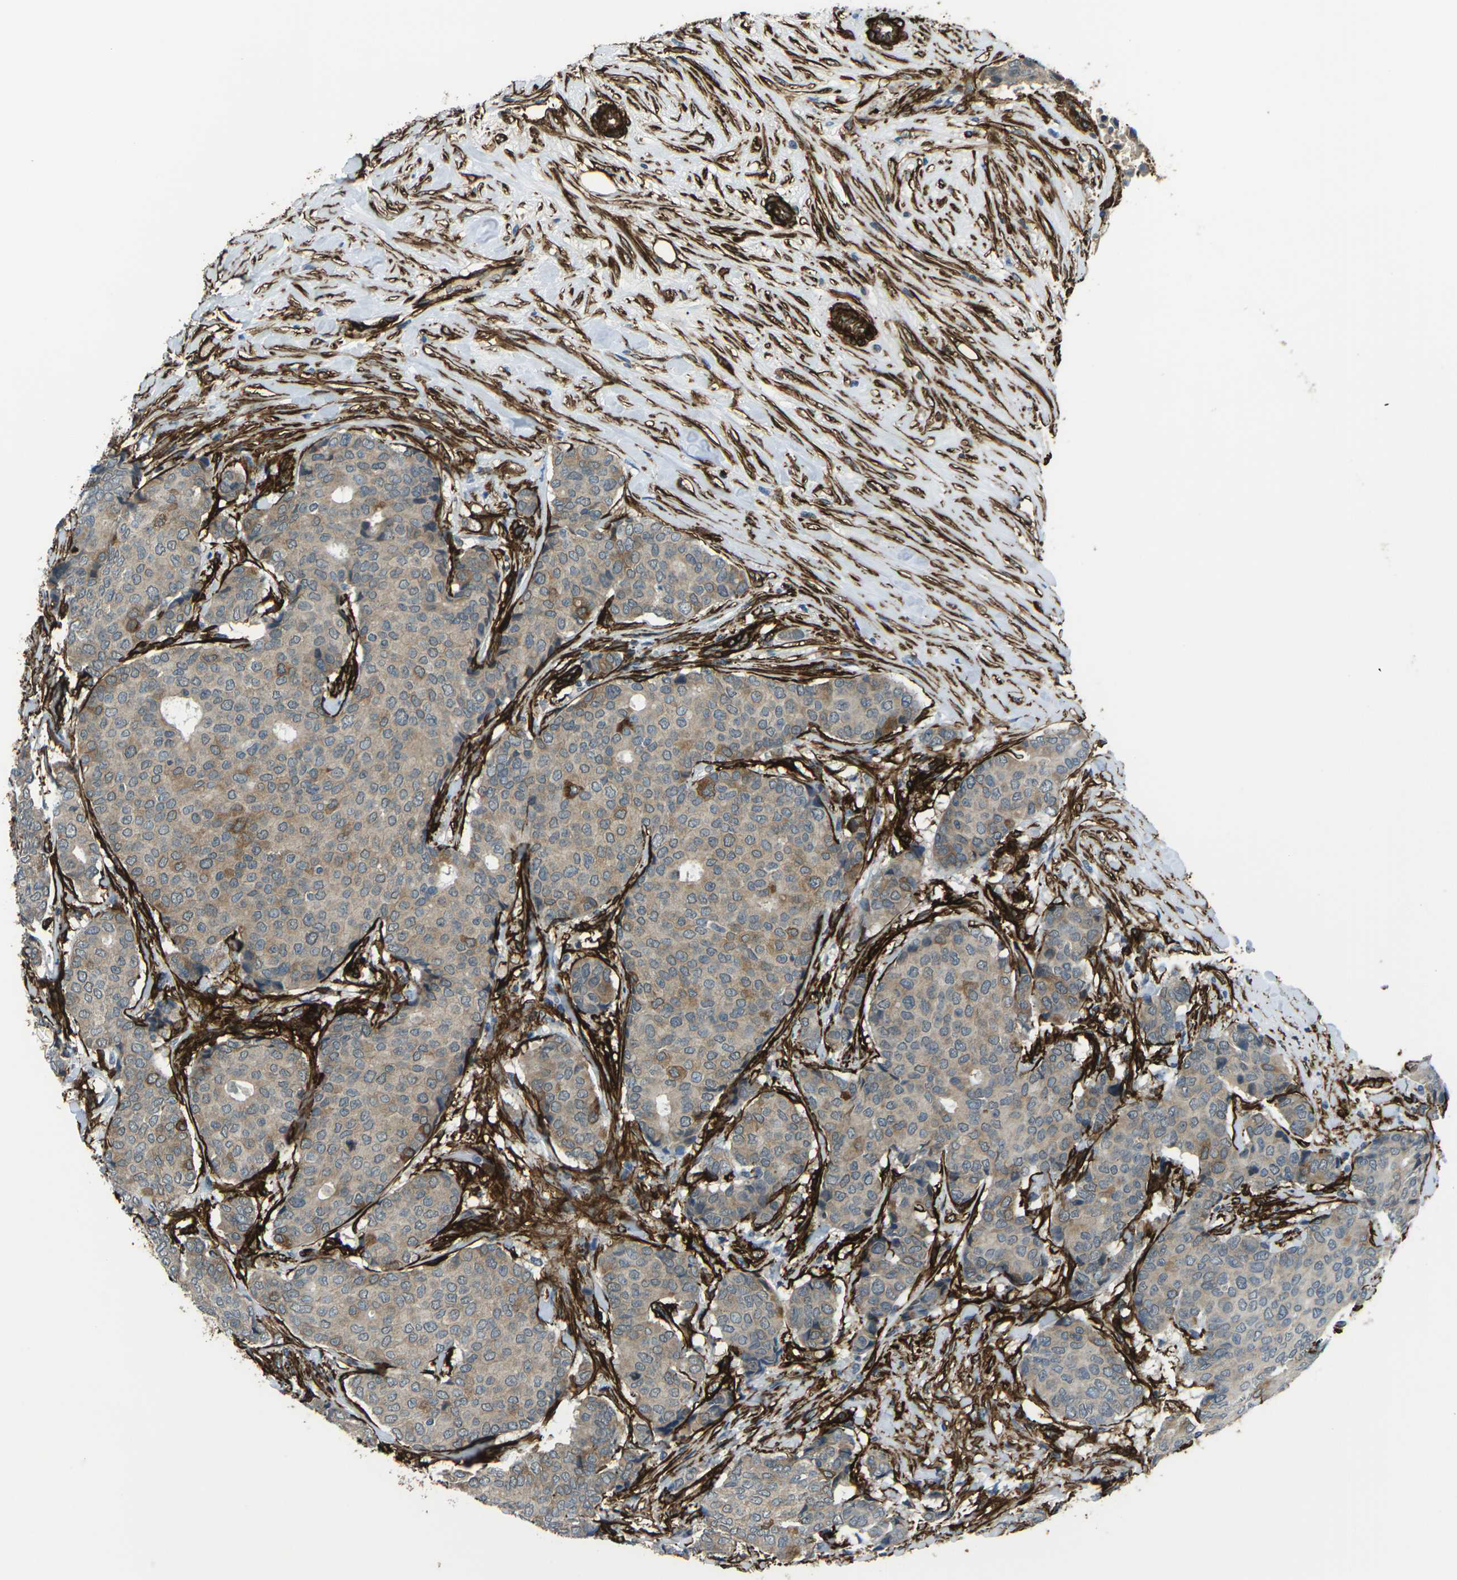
{"staining": {"intensity": "weak", "quantity": ">75%", "location": "cytoplasmic/membranous"}, "tissue": "breast cancer", "cell_type": "Tumor cells", "image_type": "cancer", "snomed": [{"axis": "morphology", "description": "Duct carcinoma"}, {"axis": "topography", "description": "Breast"}], "caption": "Immunohistochemical staining of human breast invasive ductal carcinoma shows weak cytoplasmic/membranous protein positivity in approximately >75% of tumor cells.", "gene": "GRAMD1C", "patient": {"sex": "female", "age": 75}}